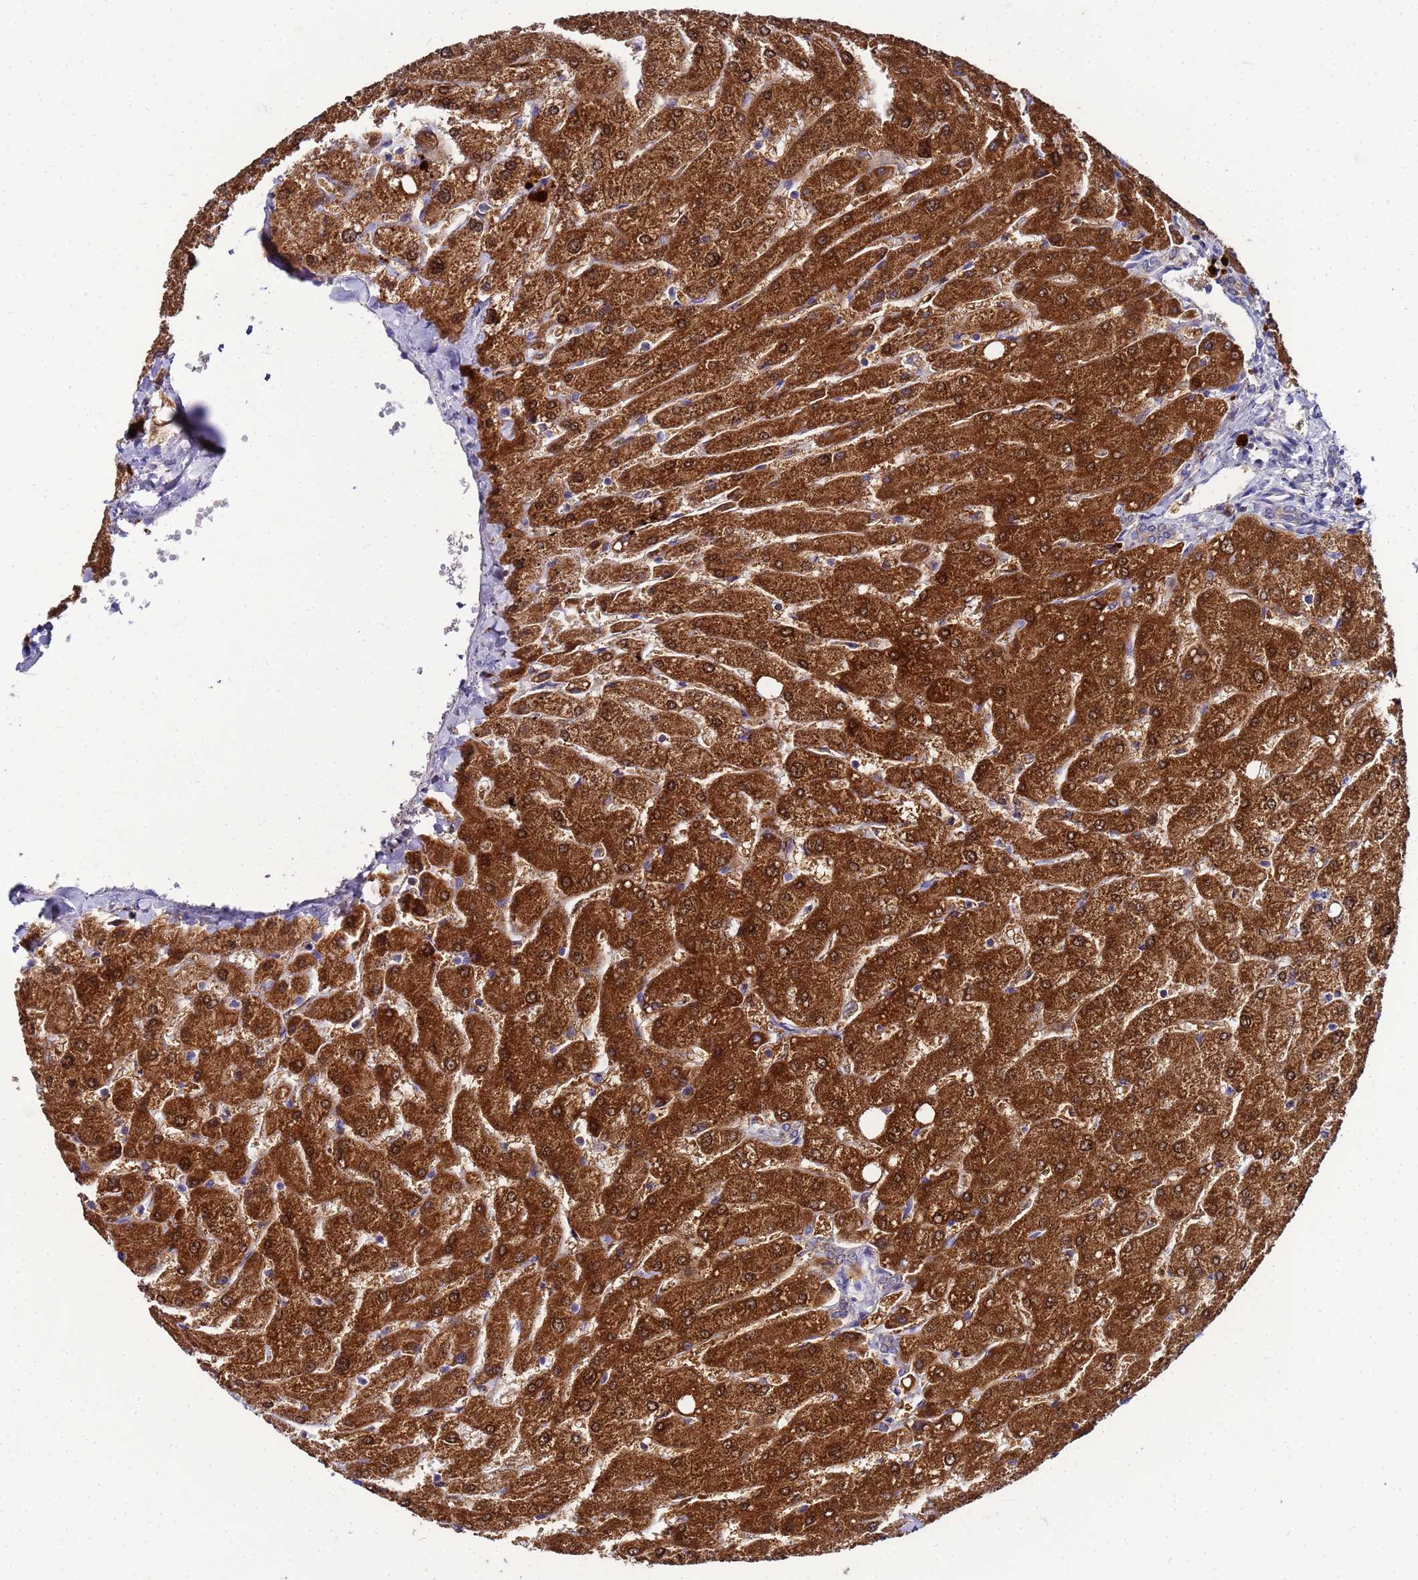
{"staining": {"intensity": "negative", "quantity": "none", "location": "none"}, "tissue": "liver", "cell_type": "Cholangiocytes", "image_type": "normal", "snomed": [{"axis": "morphology", "description": "Normal tissue, NOS"}, {"axis": "topography", "description": "Liver"}], "caption": "Liver was stained to show a protein in brown. There is no significant positivity in cholangiocytes. (Stains: DAB immunohistochemistry with hematoxylin counter stain, Microscopy: brightfield microscopy at high magnification).", "gene": "FAHD2A", "patient": {"sex": "male", "age": 55}}